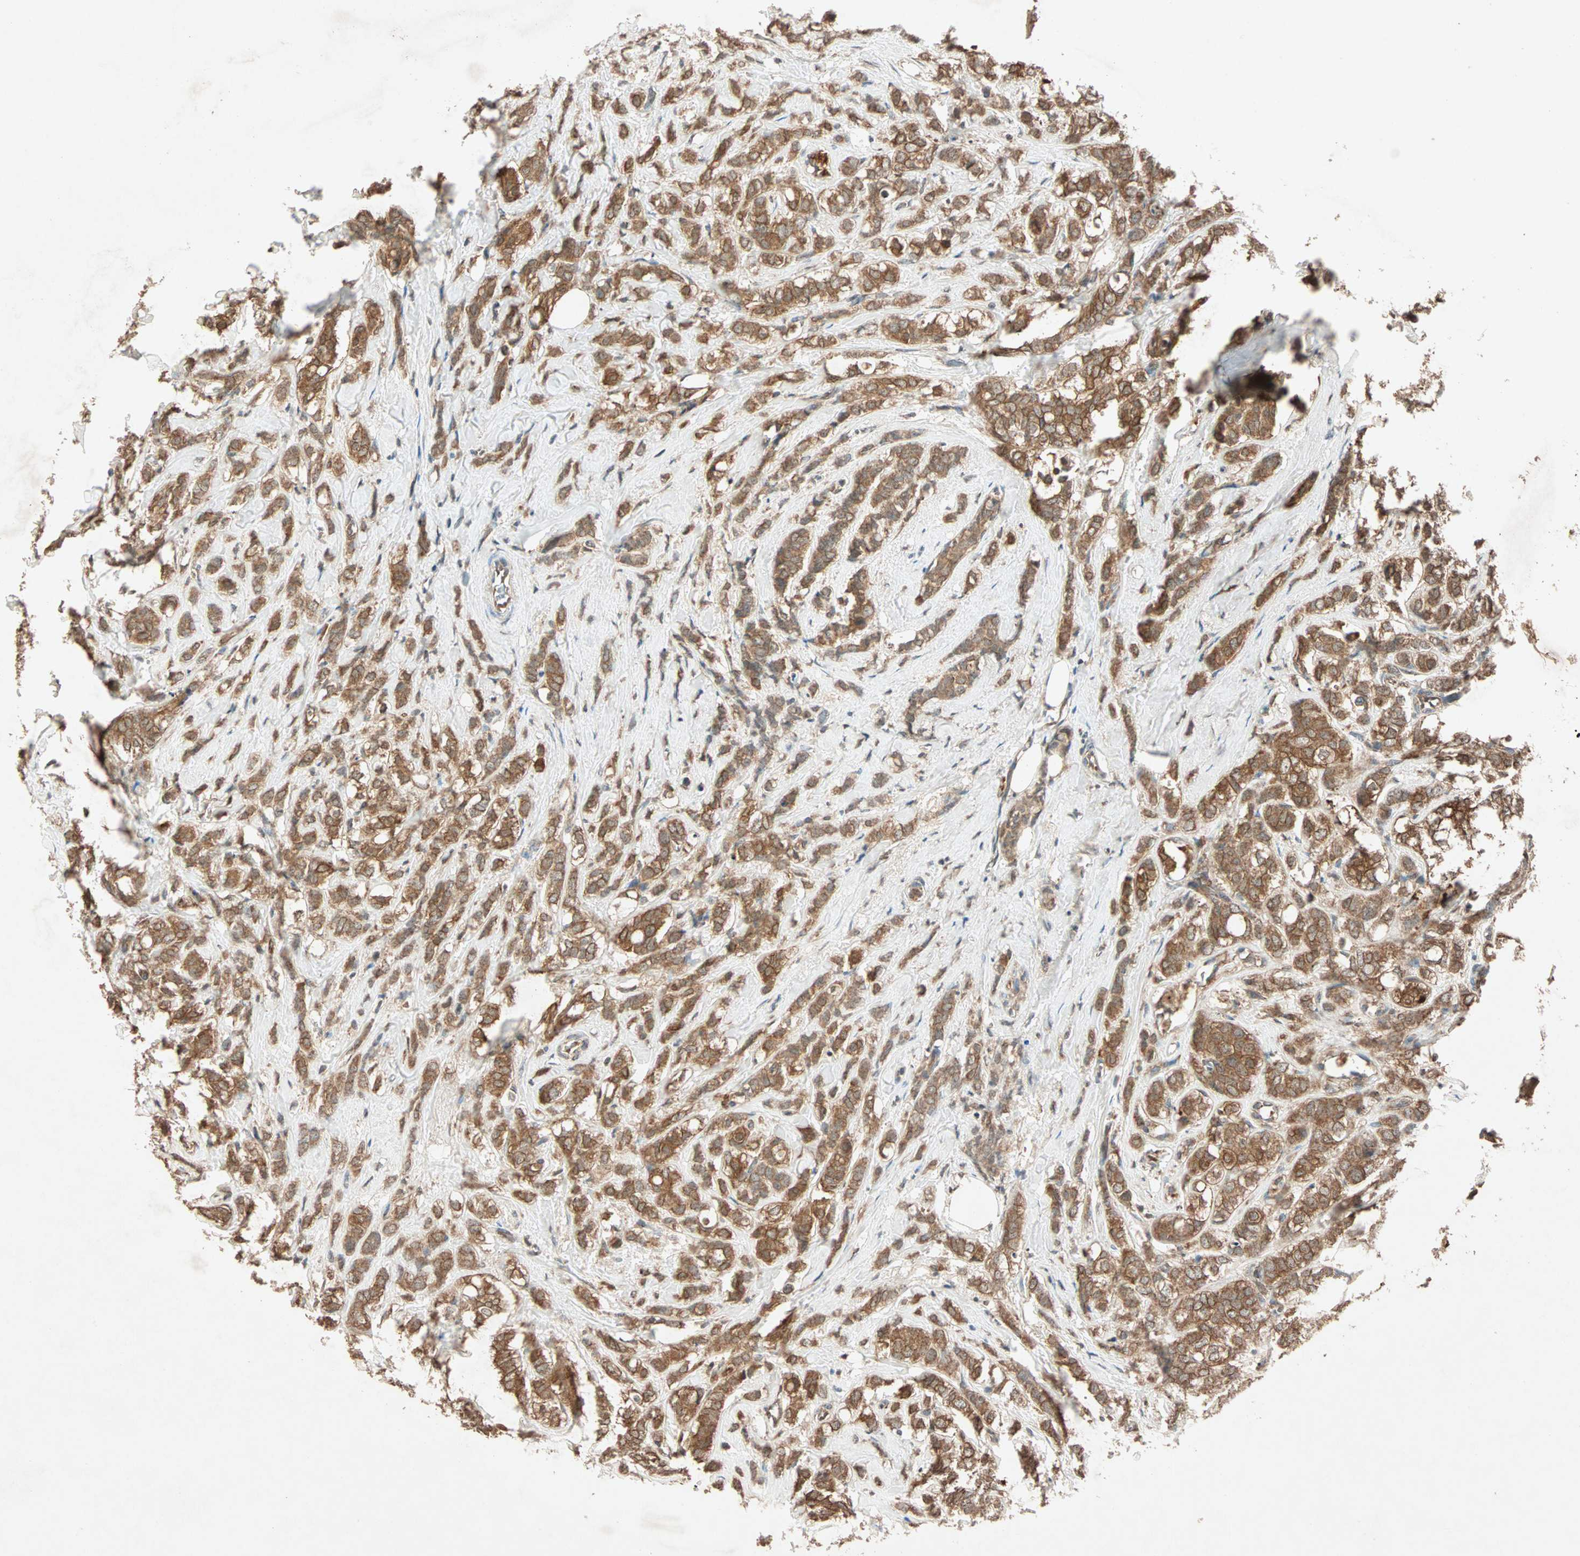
{"staining": {"intensity": "moderate", "quantity": ">75%", "location": "cytoplasmic/membranous"}, "tissue": "breast cancer", "cell_type": "Tumor cells", "image_type": "cancer", "snomed": [{"axis": "morphology", "description": "Lobular carcinoma"}, {"axis": "topography", "description": "Breast"}], "caption": "Breast cancer was stained to show a protein in brown. There is medium levels of moderate cytoplasmic/membranous positivity in approximately >75% of tumor cells. Nuclei are stained in blue.", "gene": "MAPK1", "patient": {"sex": "female", "age": 60}}